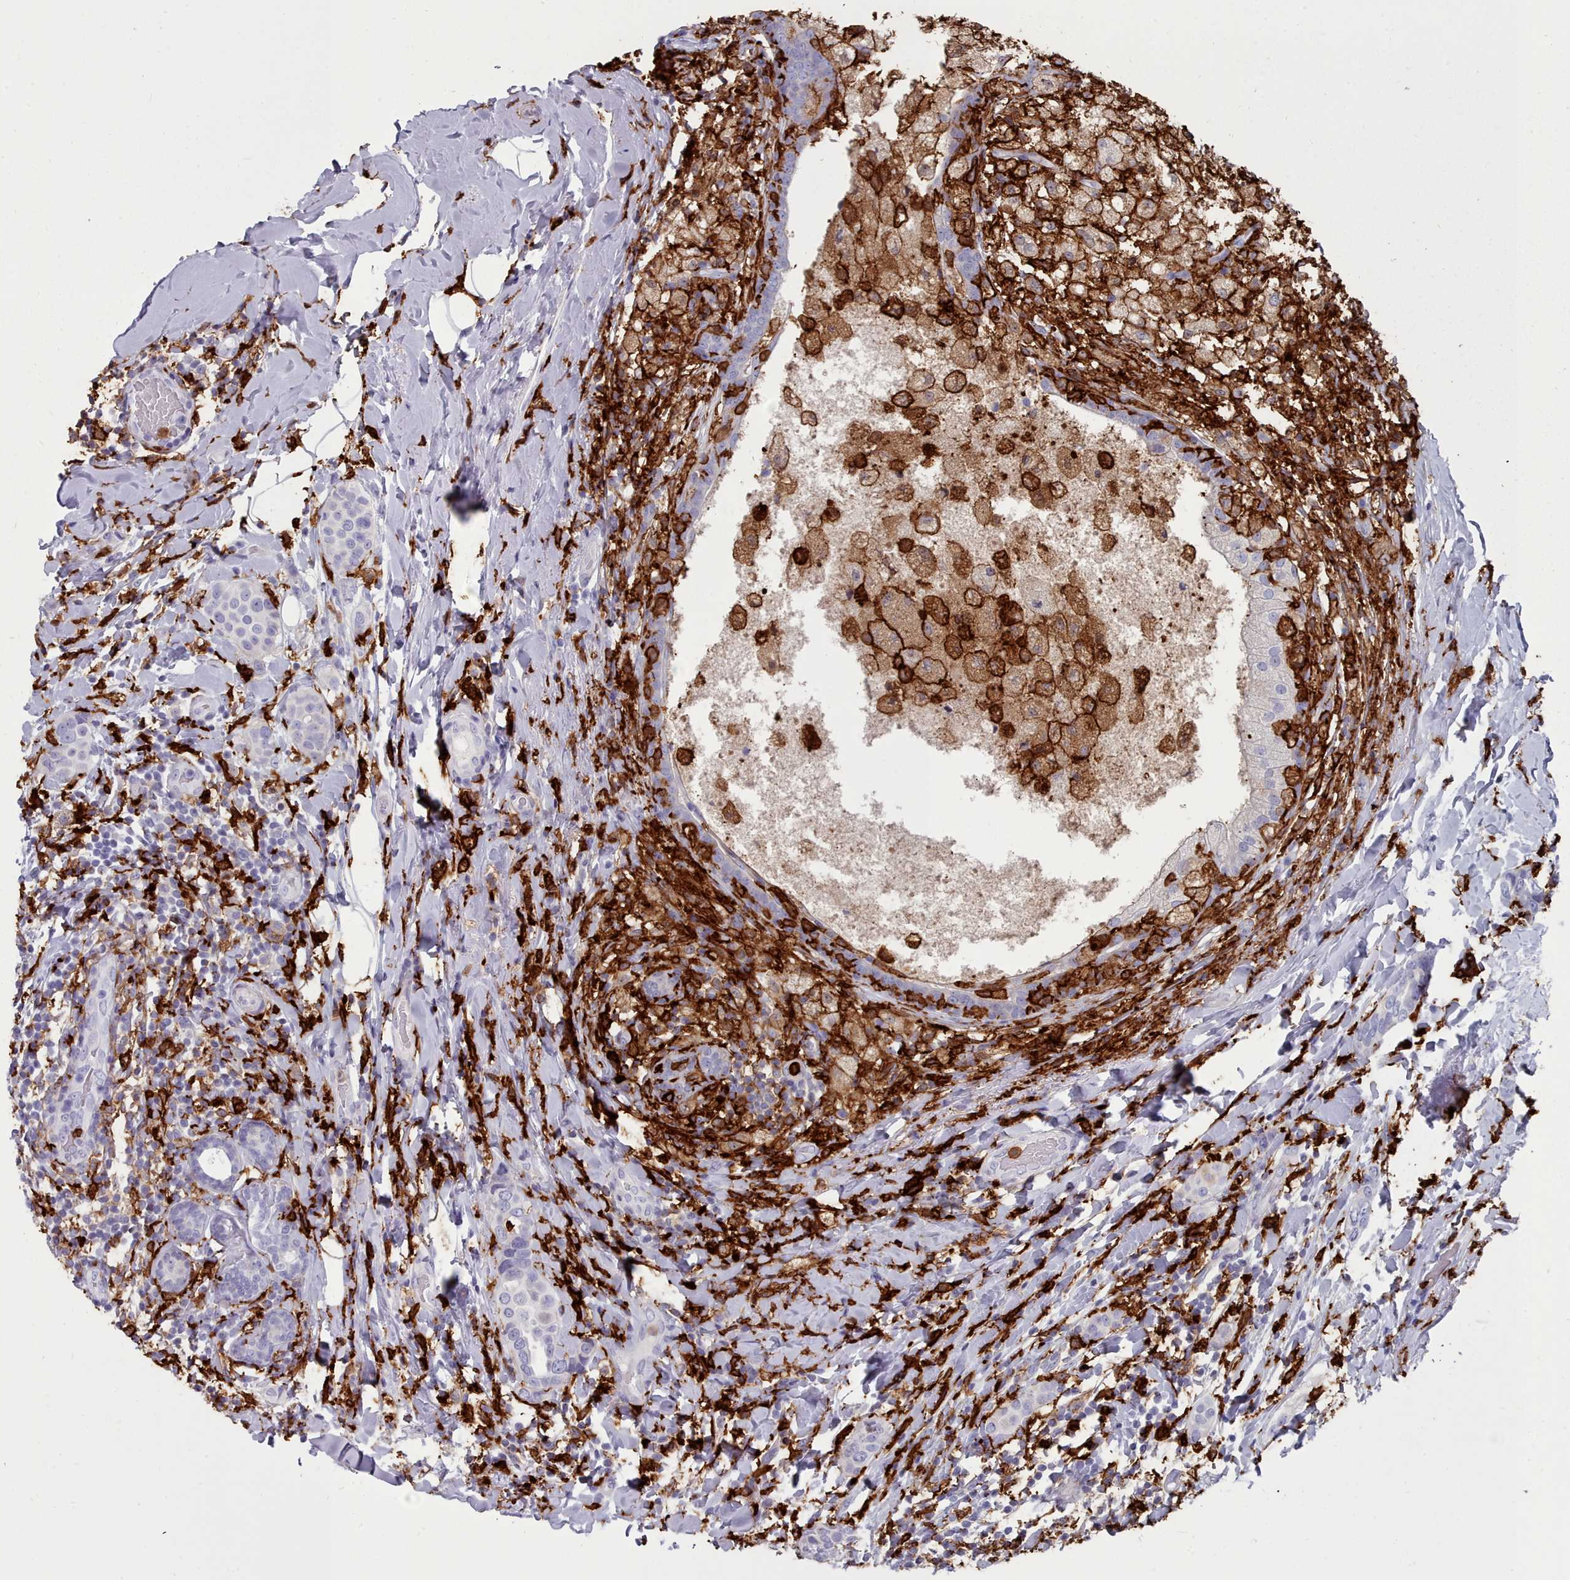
{"staining": {"intensity": "negative", "quantity": "none", "location": "none"}, "tissue": "breast cancer", "cell_type": "Tumor cells", "image_type": "cancer", "snomed": [{"axis": "morphology", "description": "Lobular carcinoma"}, {"axis": "topography", "description": "Breast"}], "caption": "IHC micrograph of lobular carcinoma (breast) stained for a protein (brown), which shows no staining in tumor cells. Nuclei are stained in blue.", "gene": "AIF1", "patient": {"sex": "female", "age": 51}}